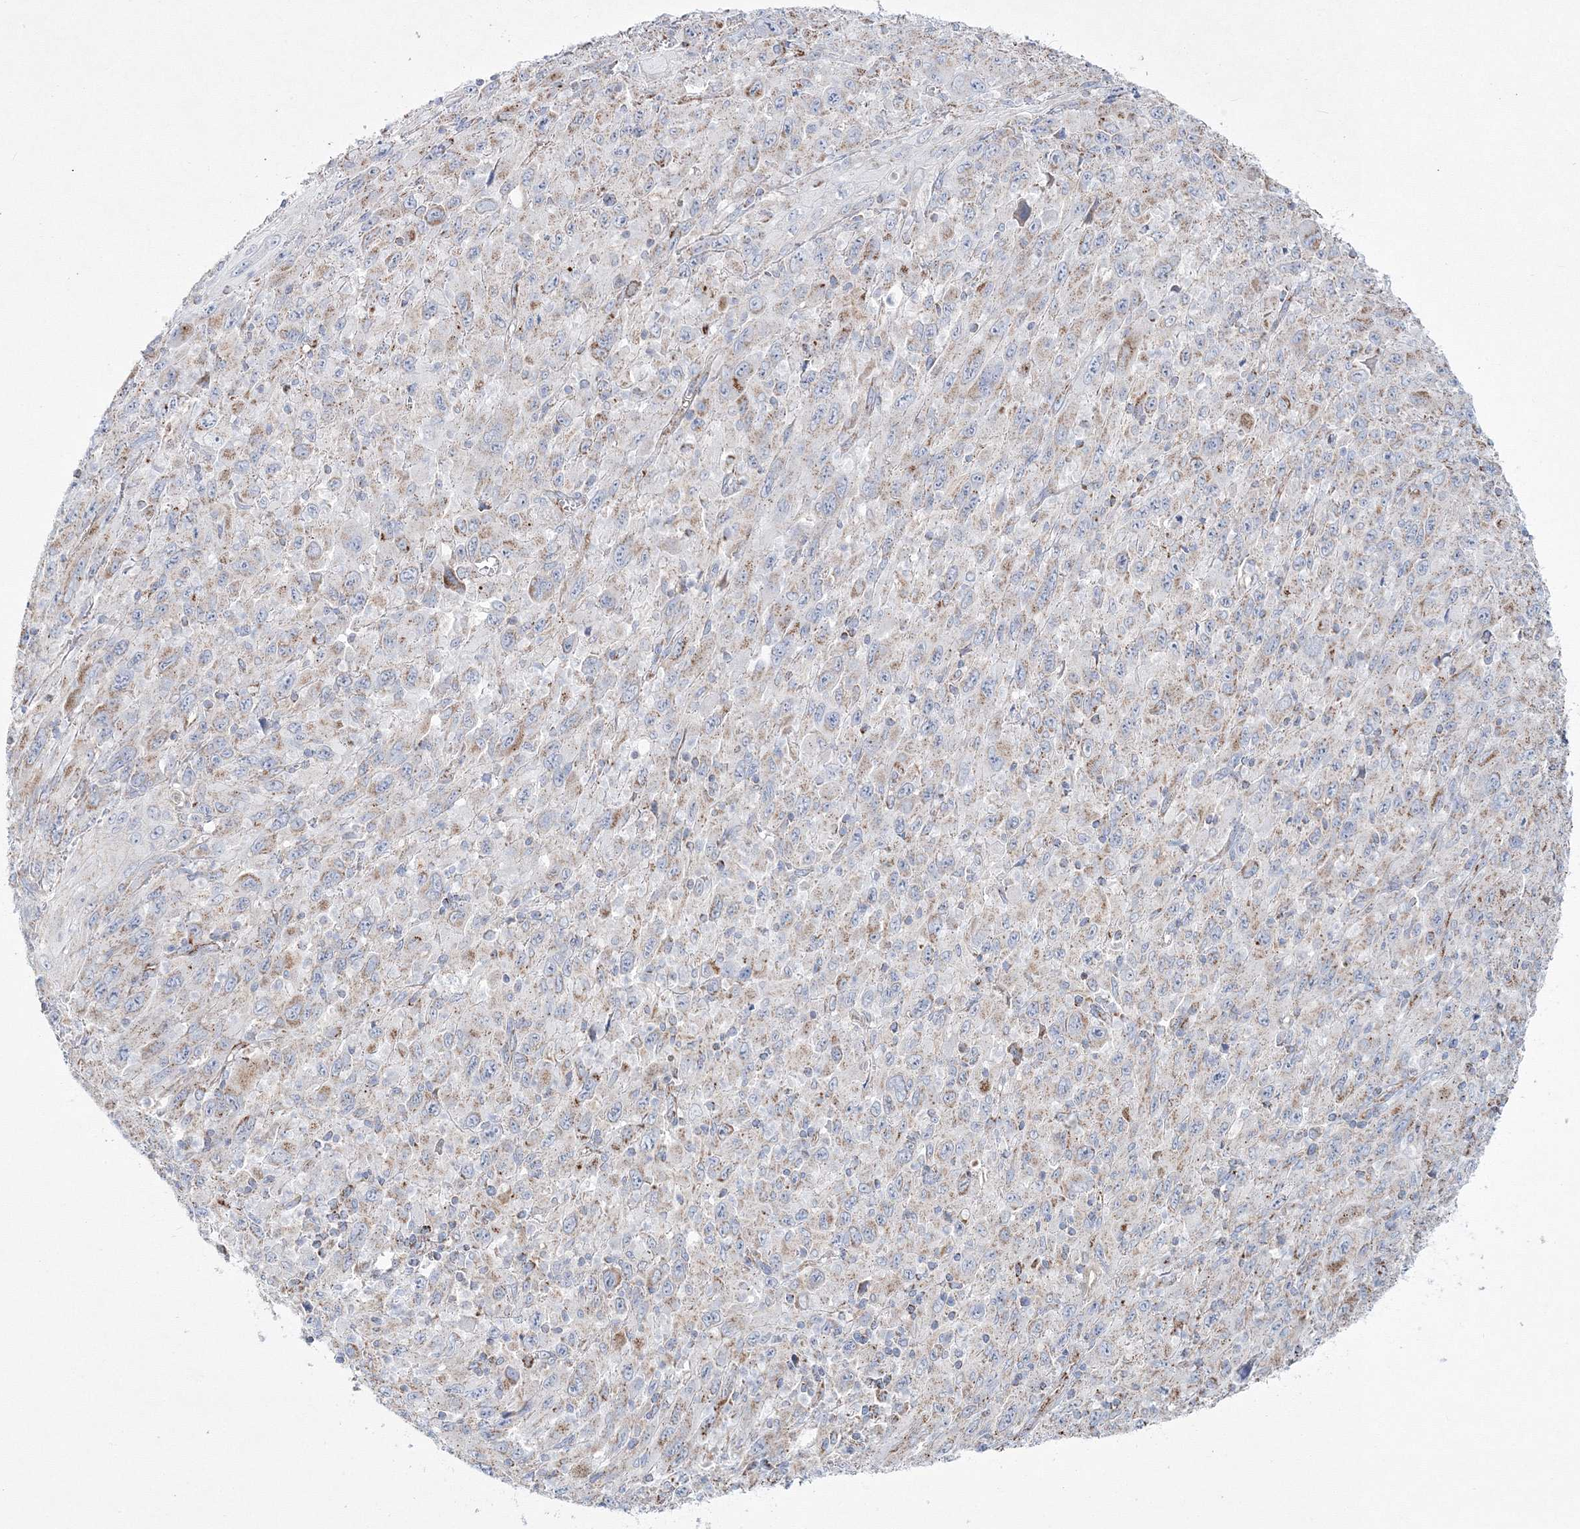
{"staining": {"intensity": "weak", "quantity": "<25%", "location": "cytoplasmic/membranous"}, "tissue": "melanoma", "cell_type": "Tumor cells", "image_type": "cancer", "snomed": [{"axis": "morphology", "description": "Malignant melanoma, Metastatic site"}, {"axis": "topography", "description": "Skin"}], "caption": "An image of human malignant melanoma (metastatic site) is negative for staining in tumor cells.", "gene": "HIBCH", "patient": {"sex": "female", "age": 56}}